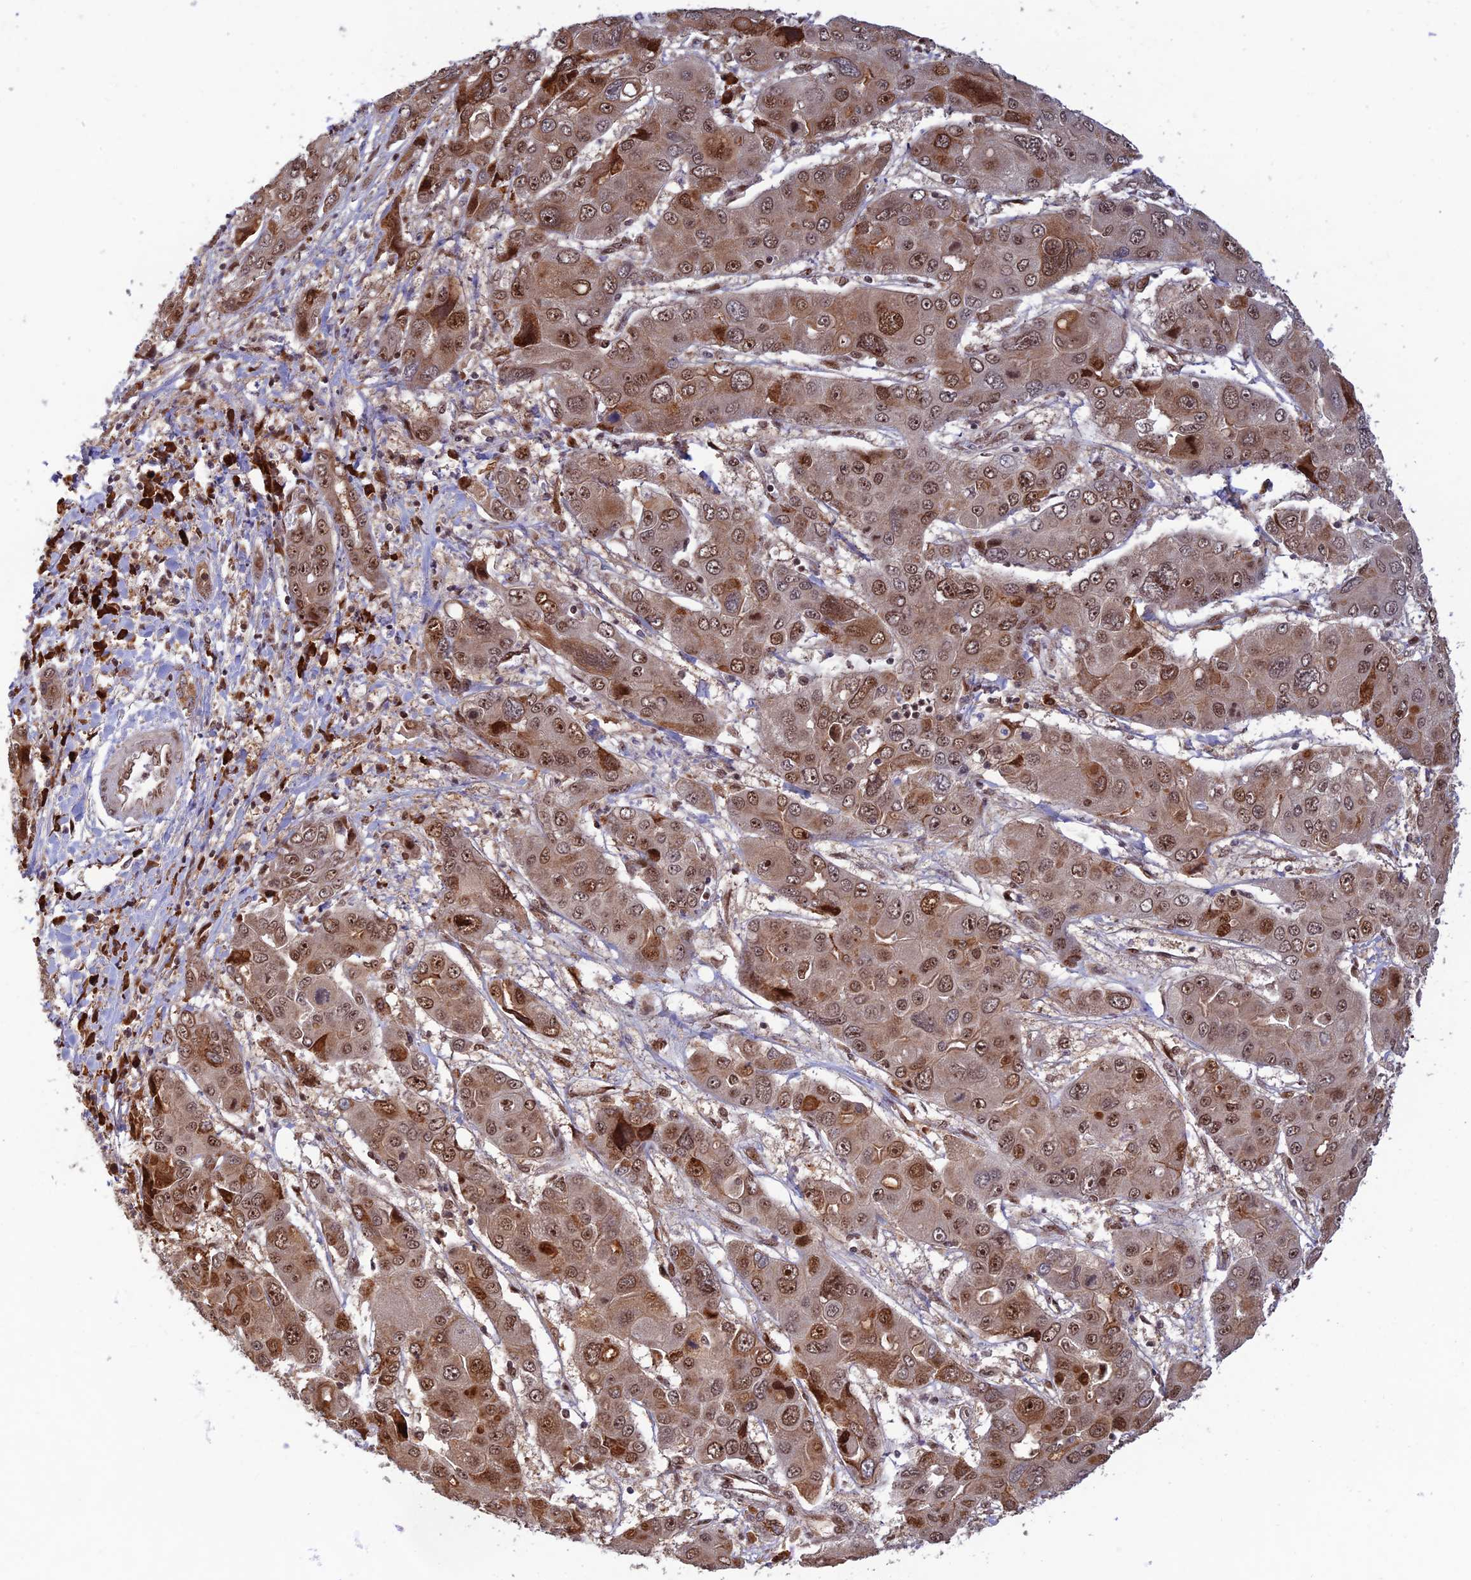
{"staining": {"intensity": "moderate", "quantity": ">75%", "location": "cytoplasmic/membranous,nuclear"}, "tissue": "liver cancer", "cell_type": "Tumor cells", "image_type": "cancer", "snomed": [{"axis": "morphology", "description": "Cholangiocarcinoma"}, {"axis": "topography", "description": "Liver"}], "caption": "Moderate cytoplasmic/membranous and nuclear expression for a protein is present in about >75% of tumor cells of cholangiocarcinoma (liver) using IHC.", "gene": "ZNF565", "patient": {"sex": "male", "age": 67}}